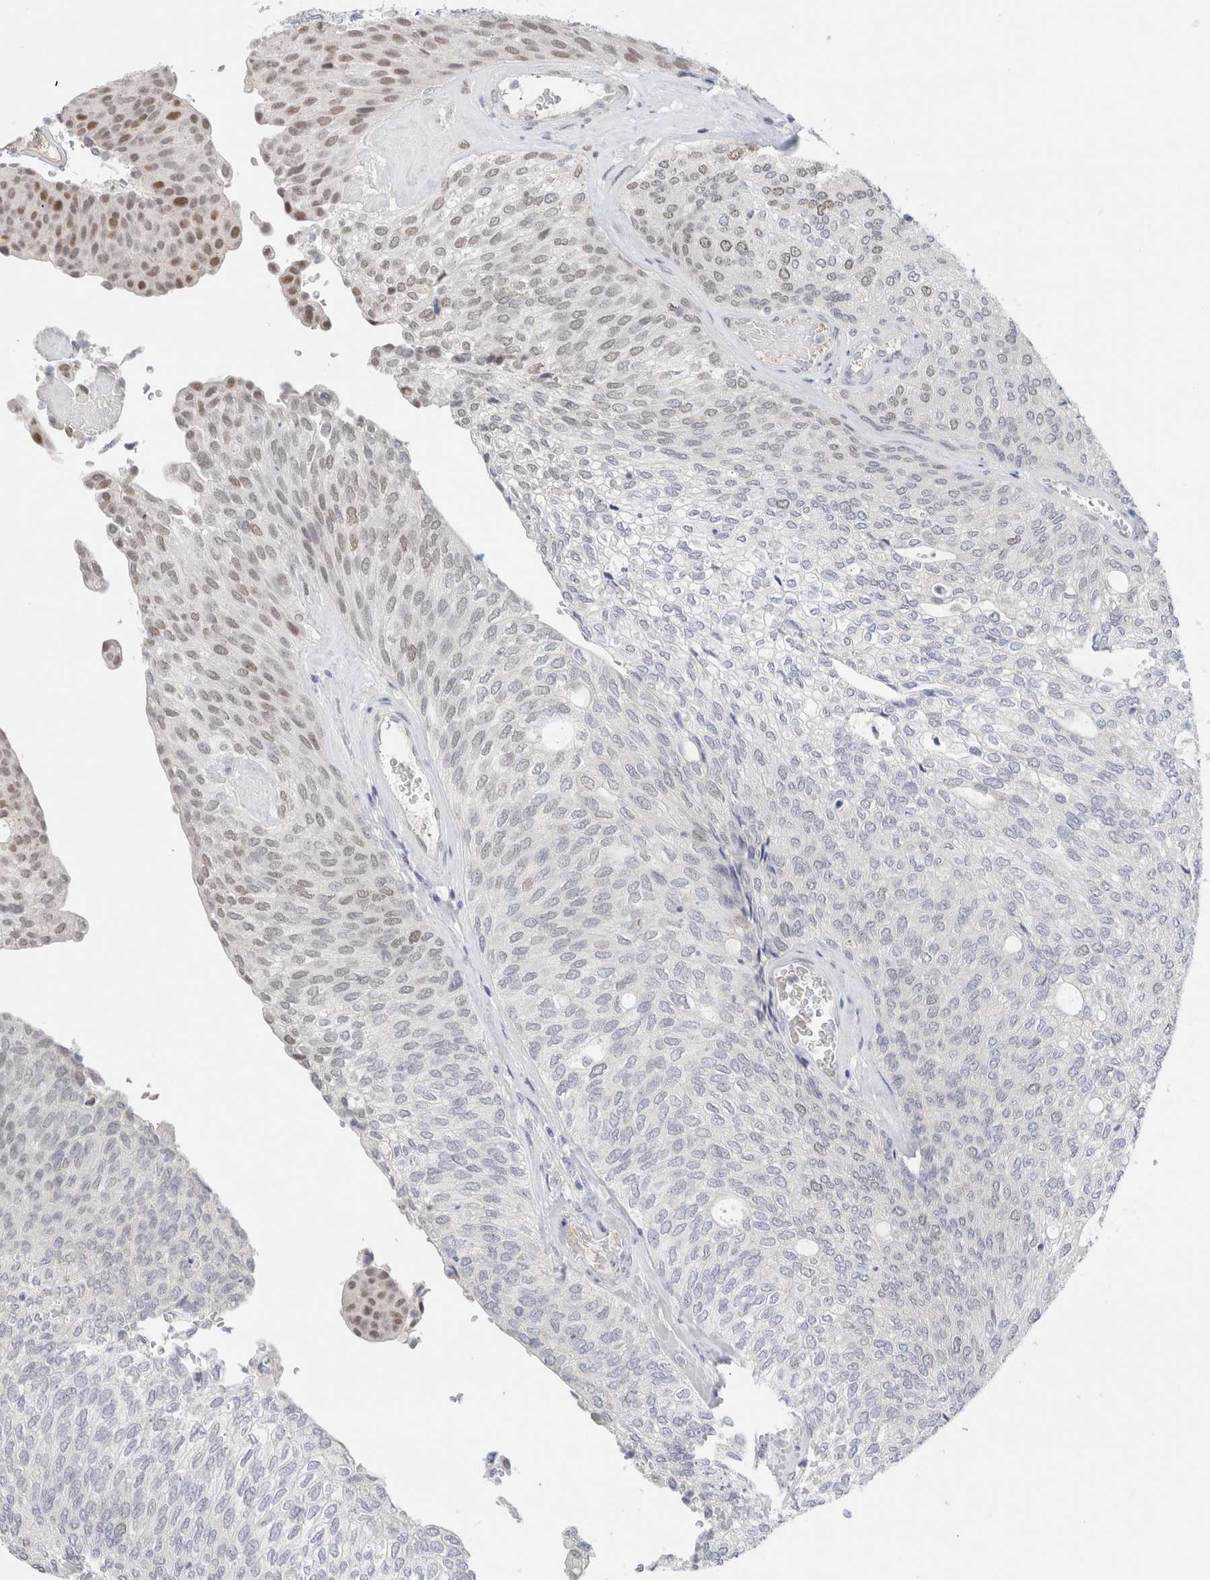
{"staining": {"intensity": "moderate", "quantity": "<25%", "location": "nuclear"}, "tissue": "urothelial cancer", "cell_type": "Tumor cells", "image_type": "cancer", "snomed": [{"axis": "morphology", "description": "Urothelial carcinoma, Low grade"}, {"axis": "topography", "description": "Urinary bladder"}], "caption": "Immunohistochemistry (DAB) staining of human urothelial carcinoma (low-grade) exhibits moderate nuclear protein staining in about <25% of tumor cells.", "gene": "KNL1", "patient": {"sex": "female", "age": 79}}